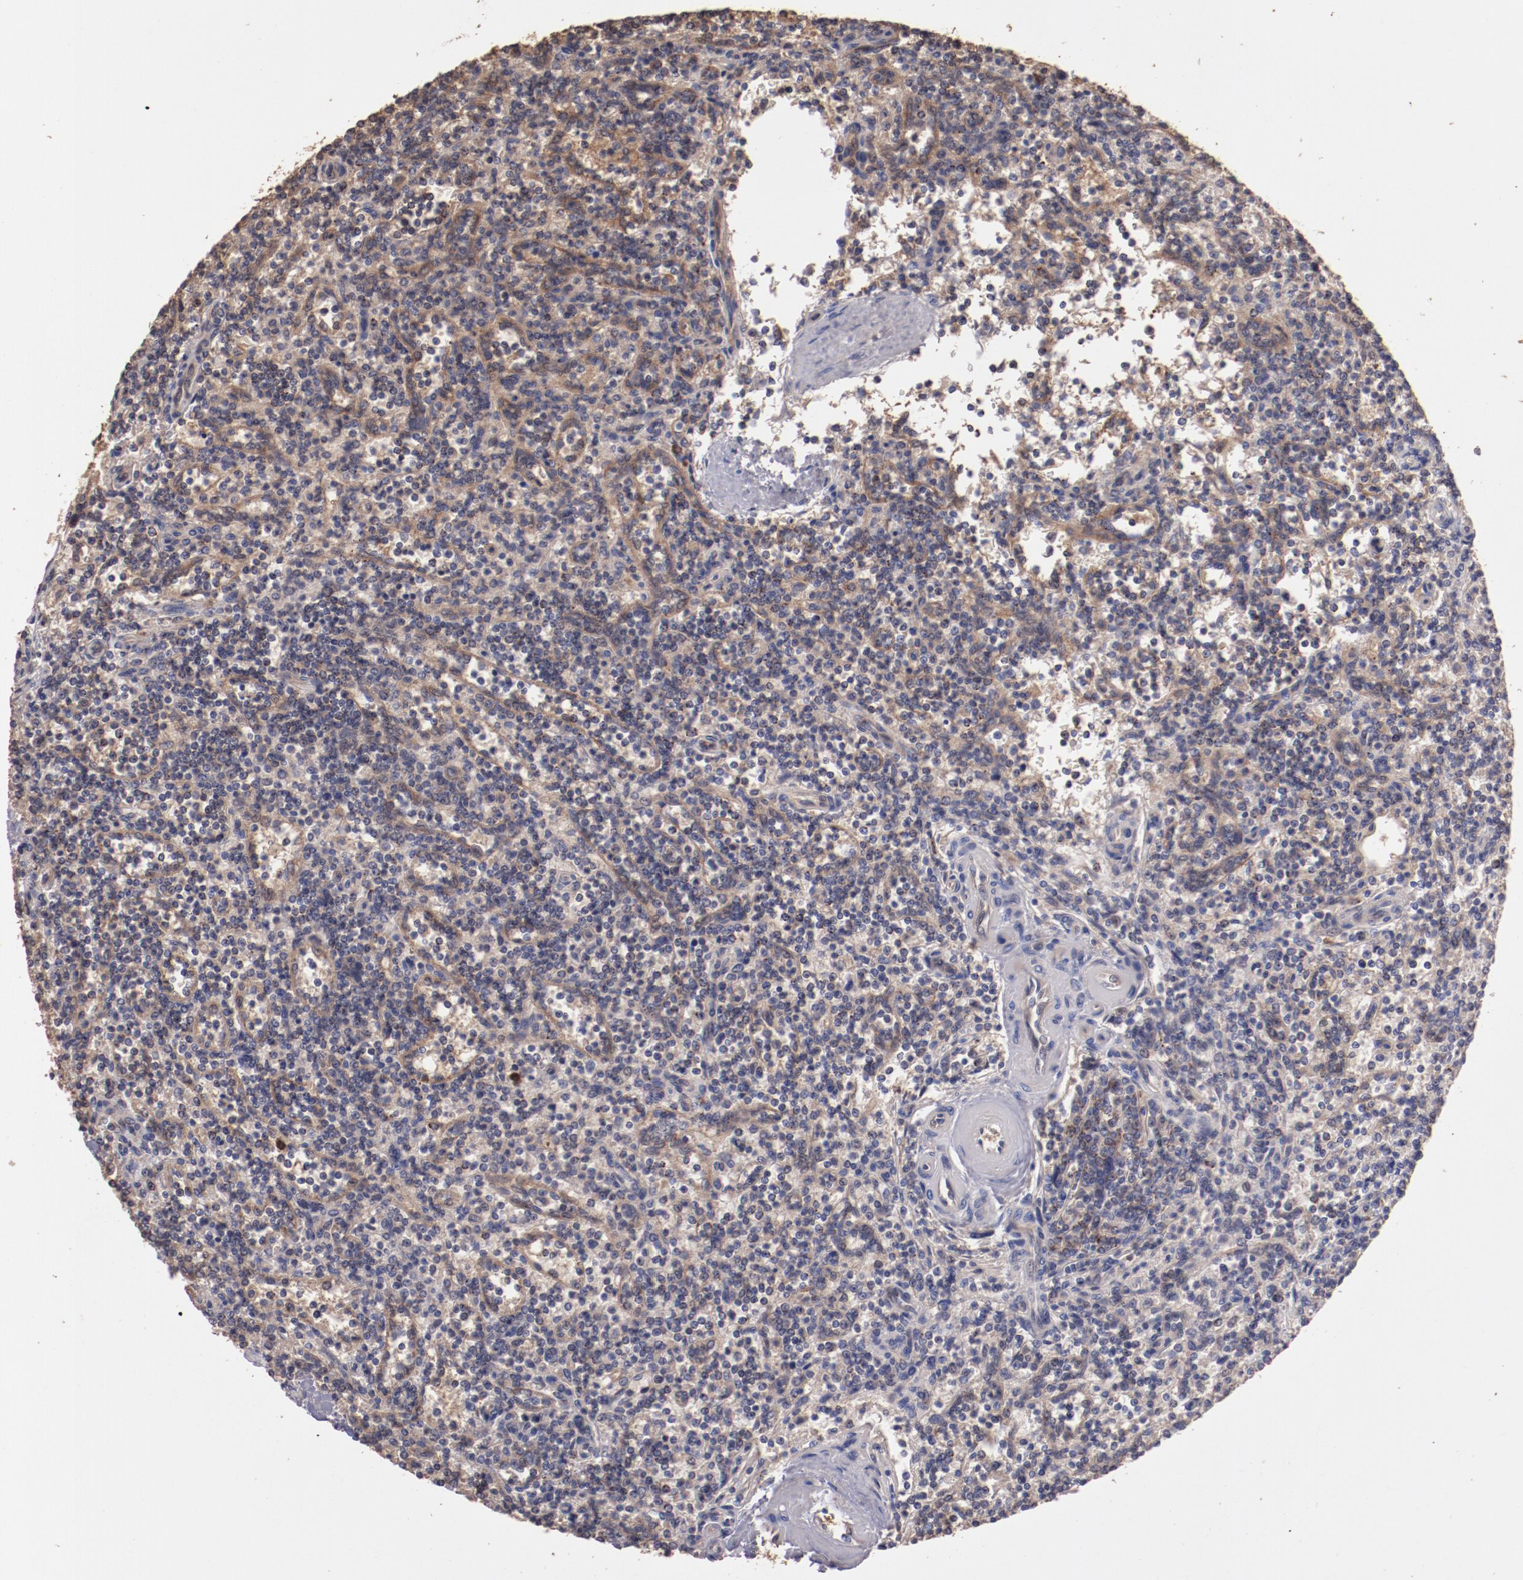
{"staining": {"intensity": "weak", "quantity": "<25%", "location": "cytoplasmic/membranous"}, "tissue": "lymphoma", "cell_type": "Tumor cells", "image_type": "cancer", "snomed": [{"axis": "morphology", "description": "Malignant lymphoma, non-Hodgkin's type, Low grade"}, {"axis": "topography", "description": "Spleen"}], "caption": "This image is of lymphoma stained with IHC to label a protein in brown with the nuclei are counter-stained blue. There is no staining in tumor cells.", "gene": "SRRD", "patient": {"sex": "male", "age": 73}}